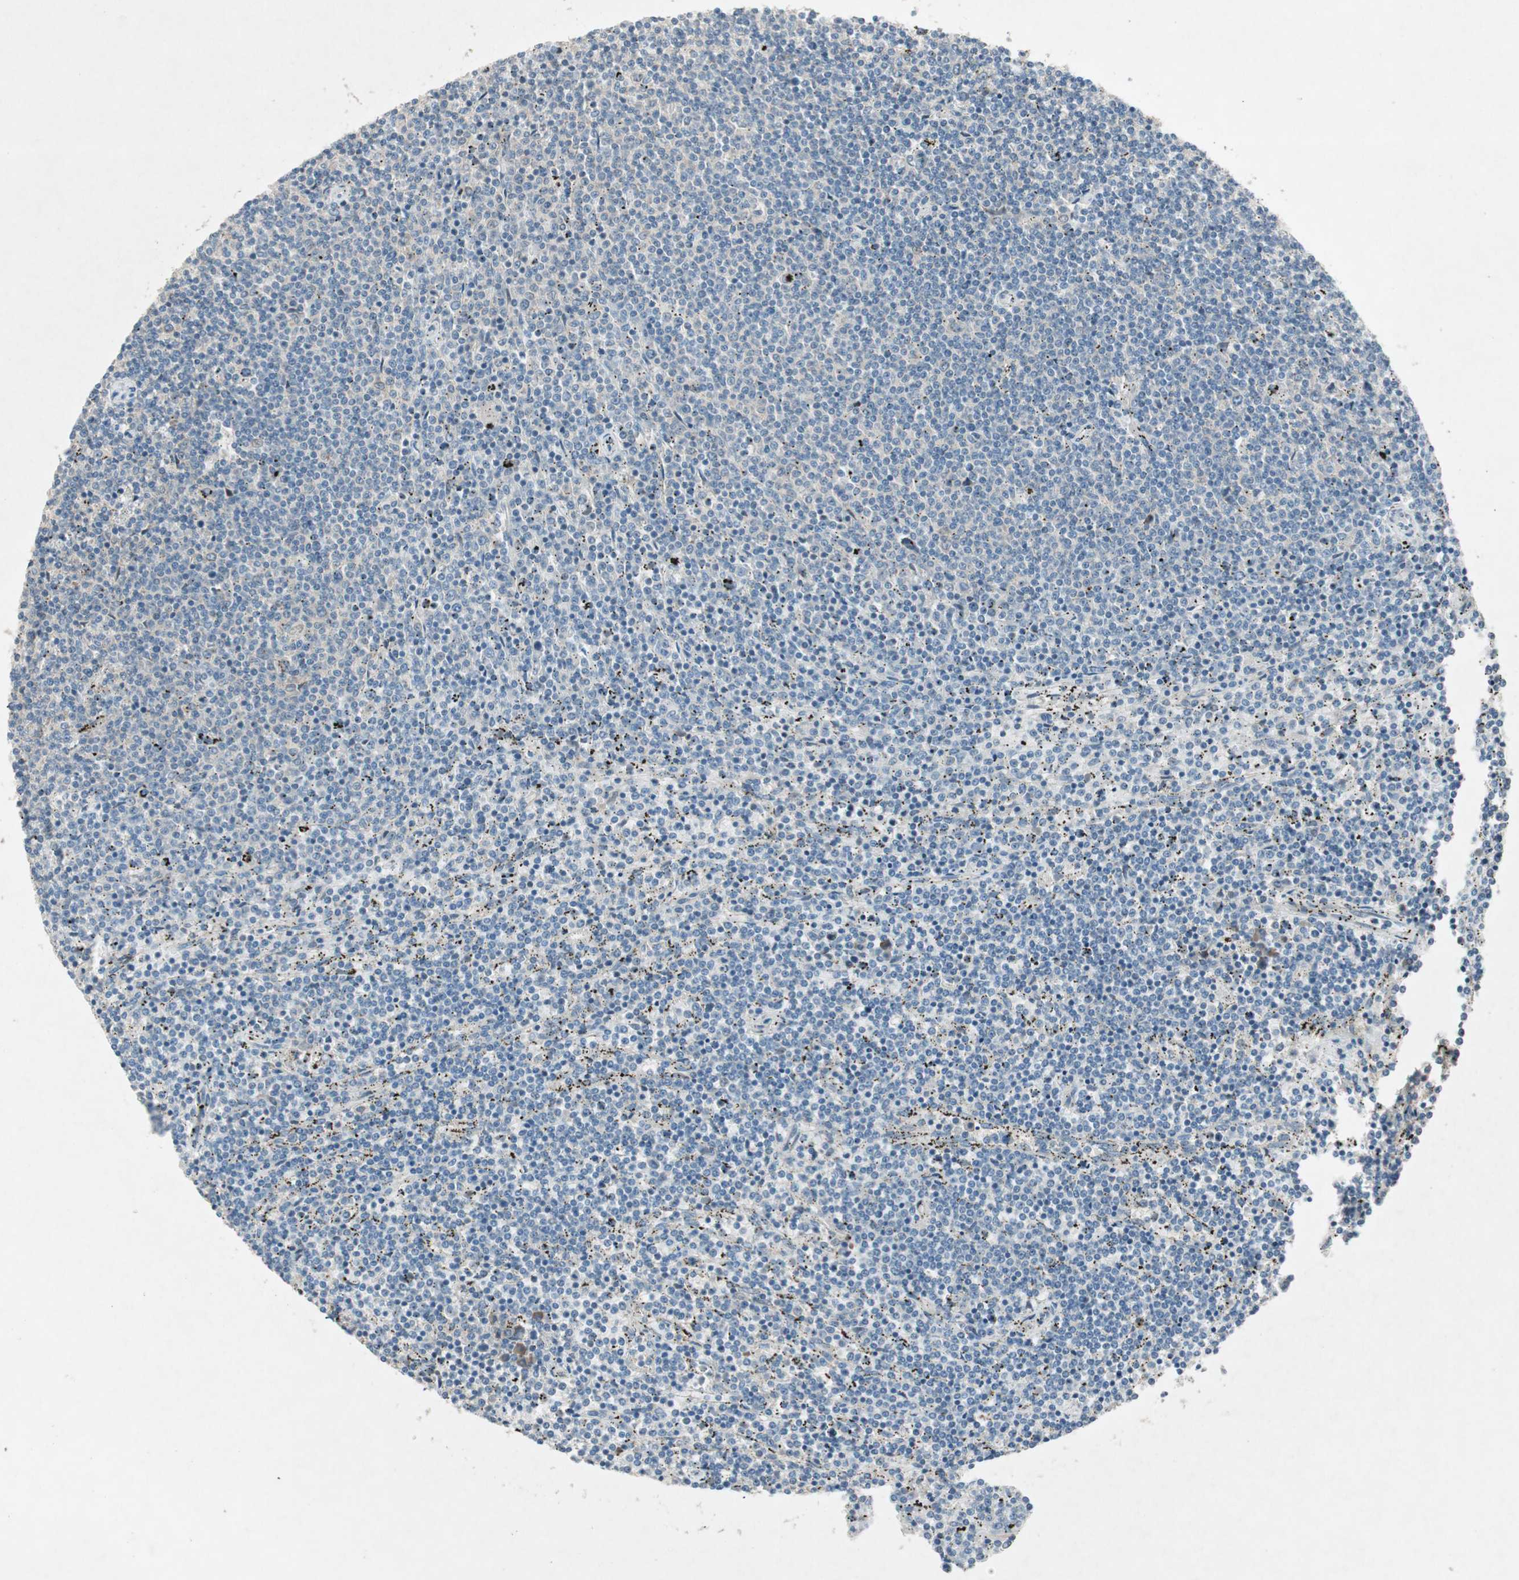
{"staining": {"intensity": "negative", "quantity": "none", "location": "none"}, "tissue": "lymphoma", "cell_type": "Tumor cells", "image_type": "cancer", "snomed": [{"axis": "morphology", "description": "Malignant lymphoma, non-Hodgkin's type, Low grade"}, {"axis": "topography", "description": "Spleen"}], "caption": "High magnification brightfield microscopy of lymphoma stained with DAB (3,3'-diaminobenzidine) (brown) and counterstained with hematoxylin (blue): tumor cells show no significant positivity. (IHC, brightfield microscopy, high magnification).", "gene": "APOO", "patient": {"sex": "female", "age": 50}}